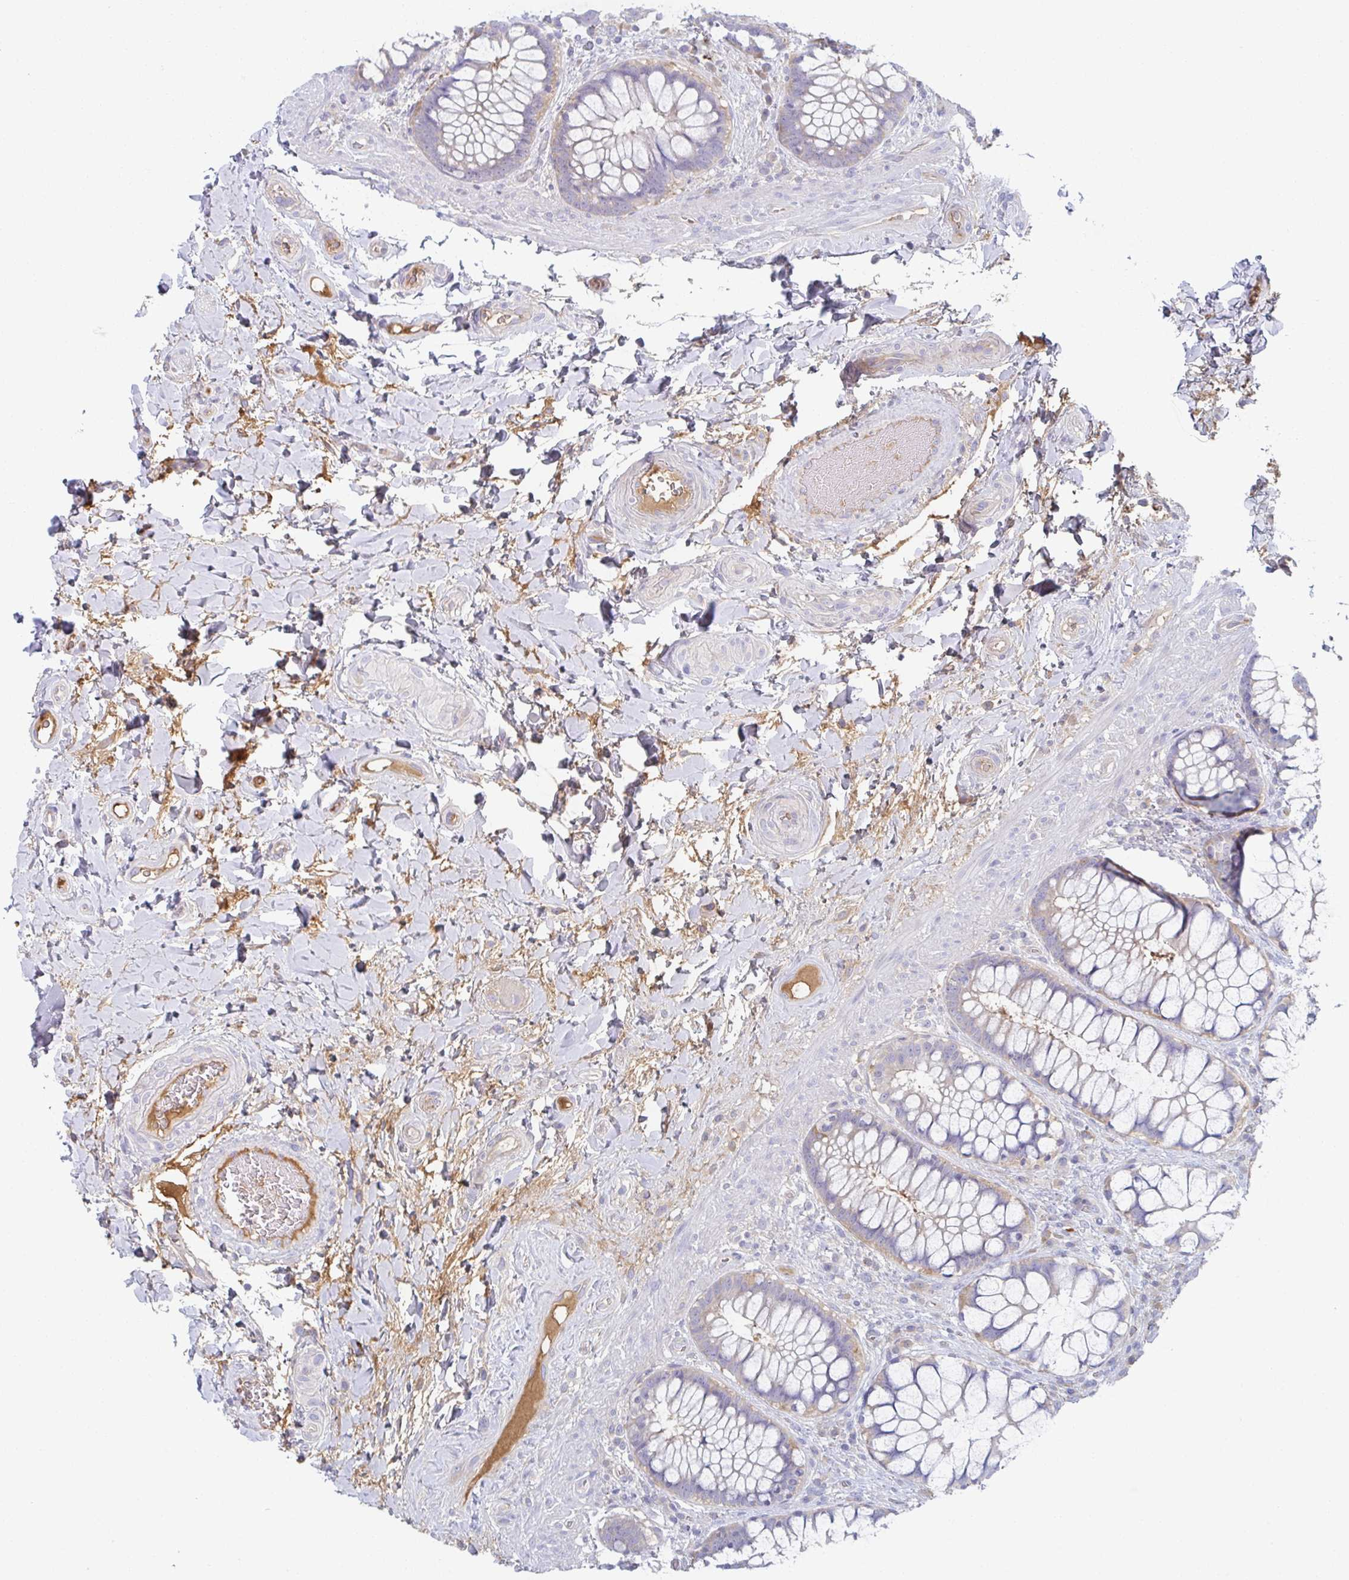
{"staining": {"intensity": "weak", "quantity": "25%-75%", "location": "cytoplasmic/membranous"}, "tissue": "rectum", "cell_type": "Glandular cells", "image_type": "normal", "snomed": [{"axis": "morphology", "description": "Normal tissue, NOS"}, {"axis": "topography", "description": "Rectum"}], "caption": "Immunohistochemical staining of benign human rectum shows weak cytoplasmic/membranous protein staining in about 25%-75% of glandular cells.", "gene": "AMPD2", "patient": {"sex": "female", "age": 58}}